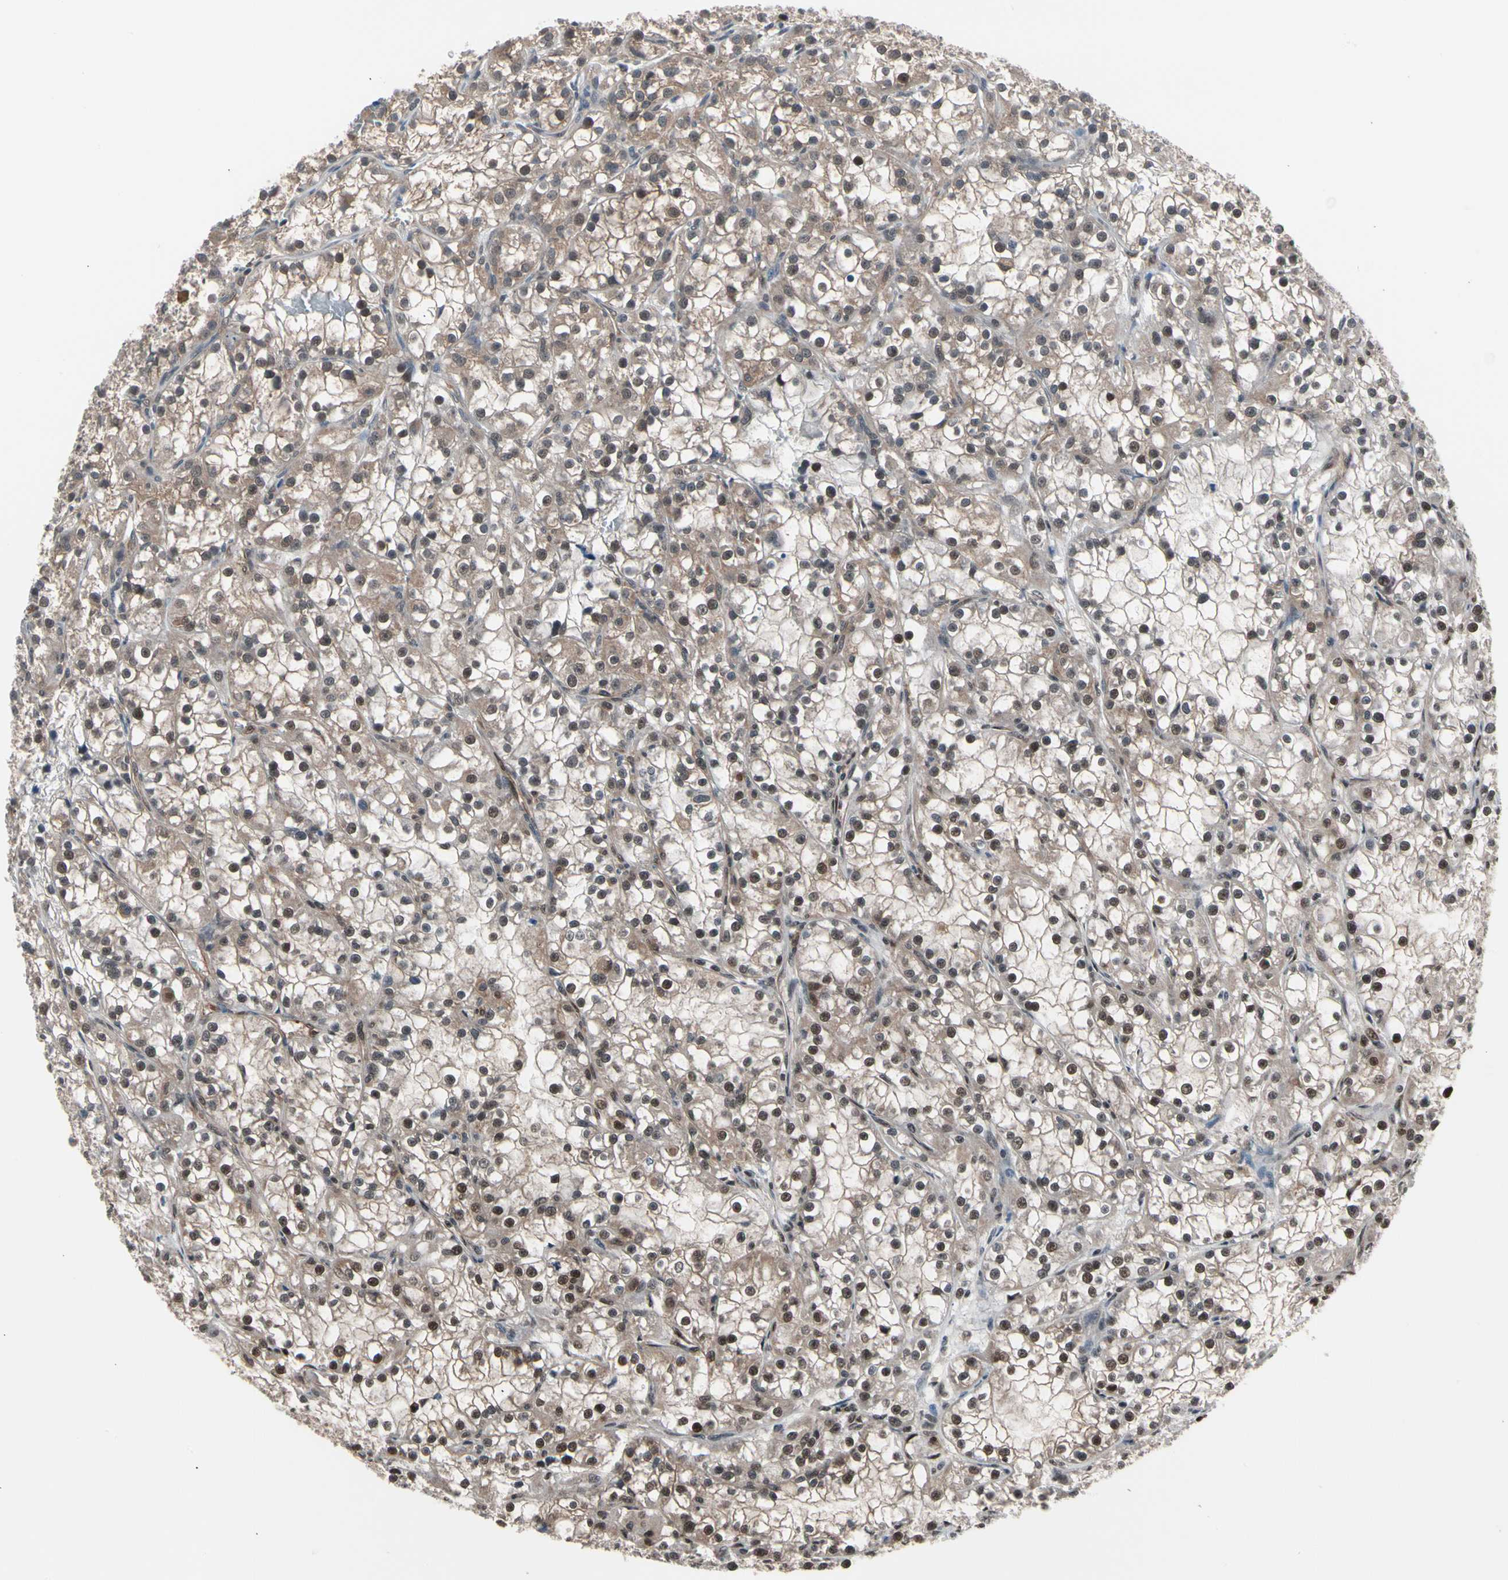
{"staining": {"intensity": "moderate", "quantity": ">75%", "location": "cytoplasmic/membranous,nuclear"}, "tissue": "renal cancer", "cell_type": "Tumor cells", "image_type": "cancer", "snomed": [{"axis": "morphology", "description": "Adenocarcinoma, NOS"}, {"axis": "topography", "description": "Kidney"}], "caption": "Protein staining demonstrates moderate cytoplasmic/membranous and nuclear positivity in approximately >75% of tumor cells in renal adenocarcinoma. (Stains: DAB in brown, nuclei in blue, Microscopy: brightfield microscopy at high magnification).", "gene": "PSMA2", "patient": {"sex": "female", "age": 52}}